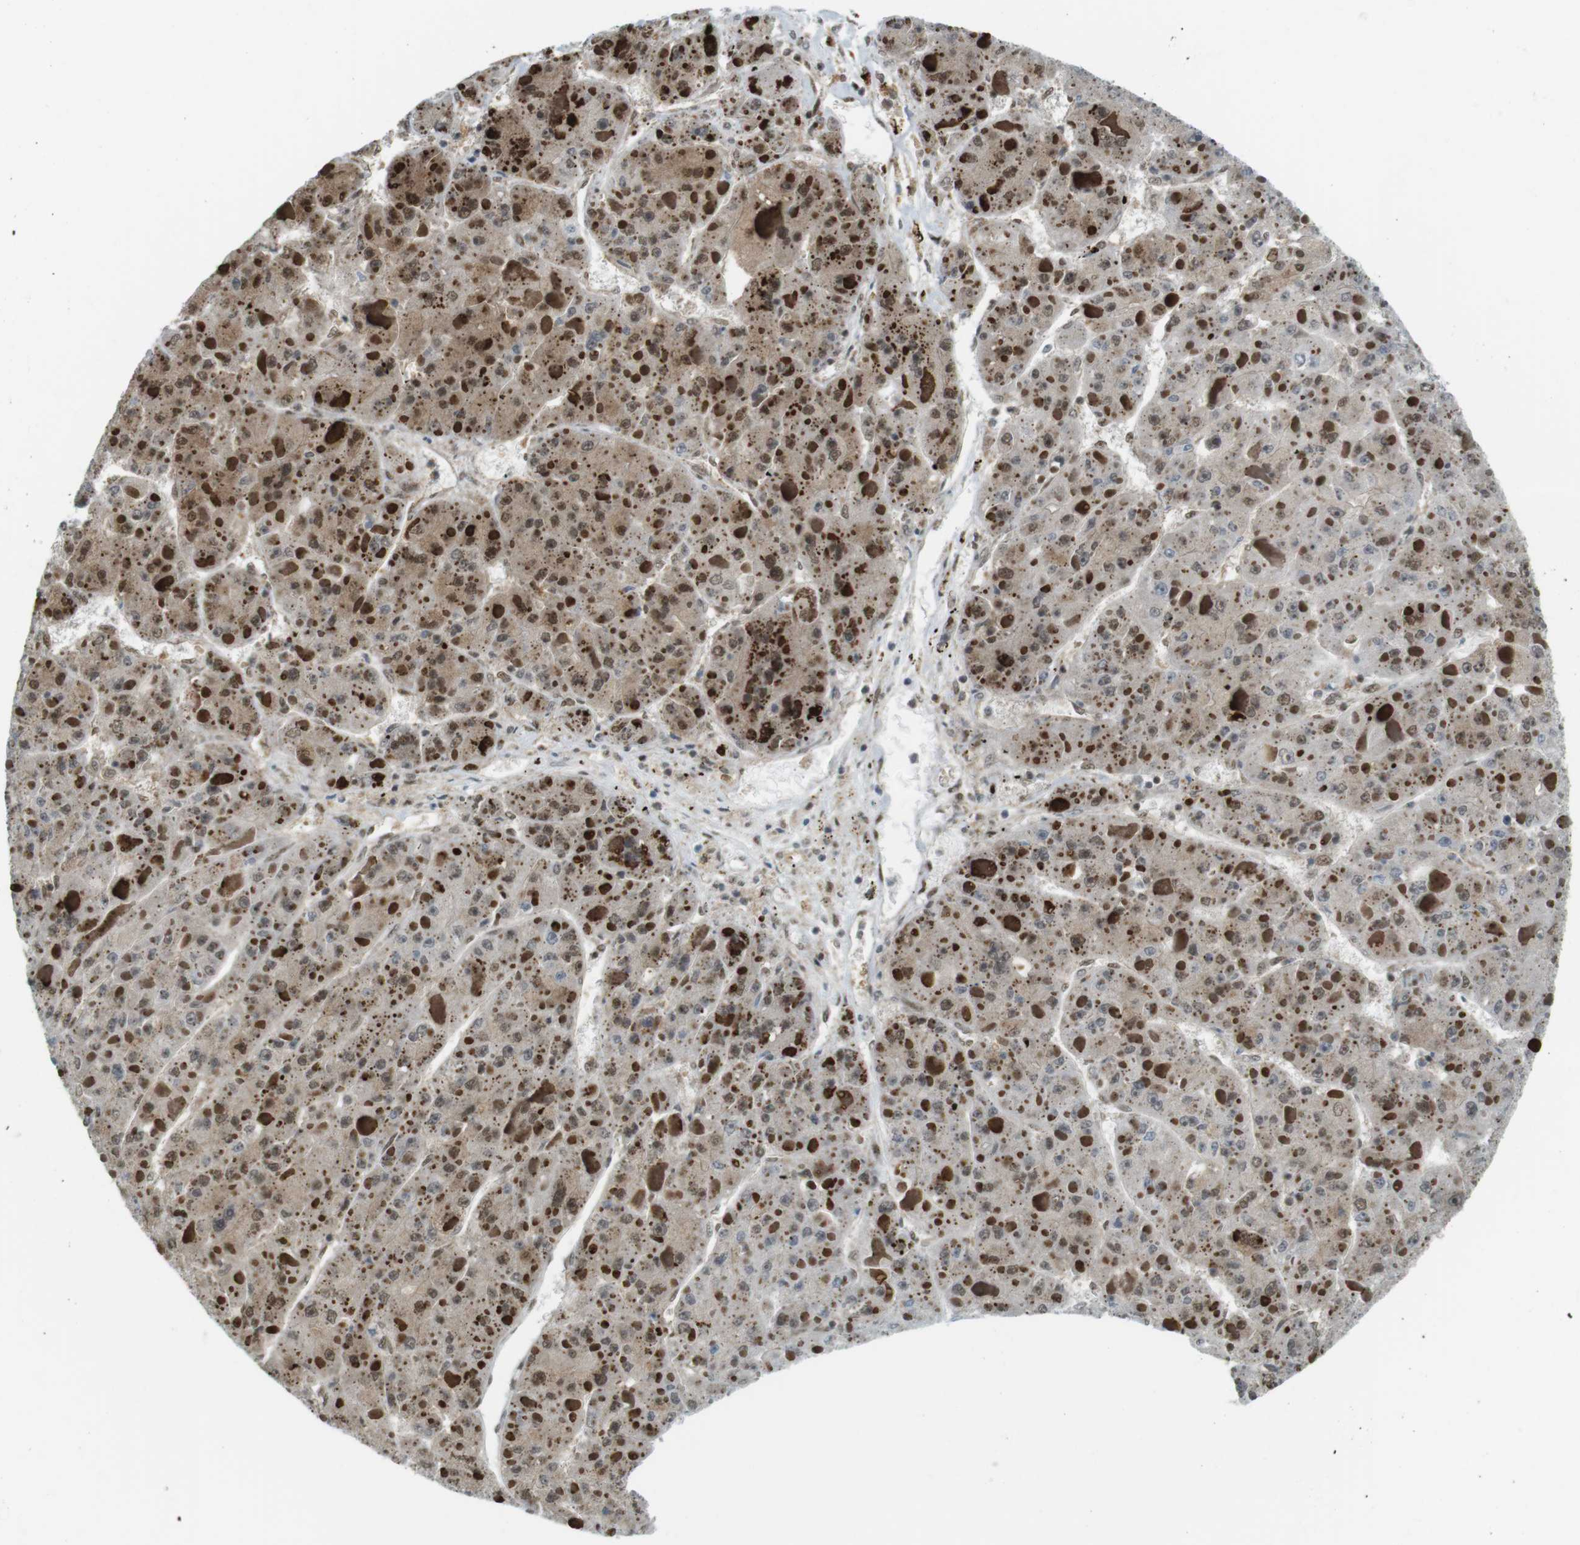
{"staining": {"intensity": "moderate", "quantity": ">75%", "location": "cytoplasmic/membranous,nuclear"}, "tissue": "liver cancer", "cell_type": "Tumor cells", "image_type": "cancer", "snomed": [{"axis": "morphology", "description": "Carcinoma, Hepatocellular, NOS"}, {"axis": "topography", "description": "Liver"}], "caption": "The histopathology image exhibits staining of liver cancer (hepatocellular carcinoma), revealing moderate cytoplasmic/membranous and nuclear protein staining (brown color) within tumor cells.", "gene": "UBB", "patient": {"sex": "female", "age": 73}}